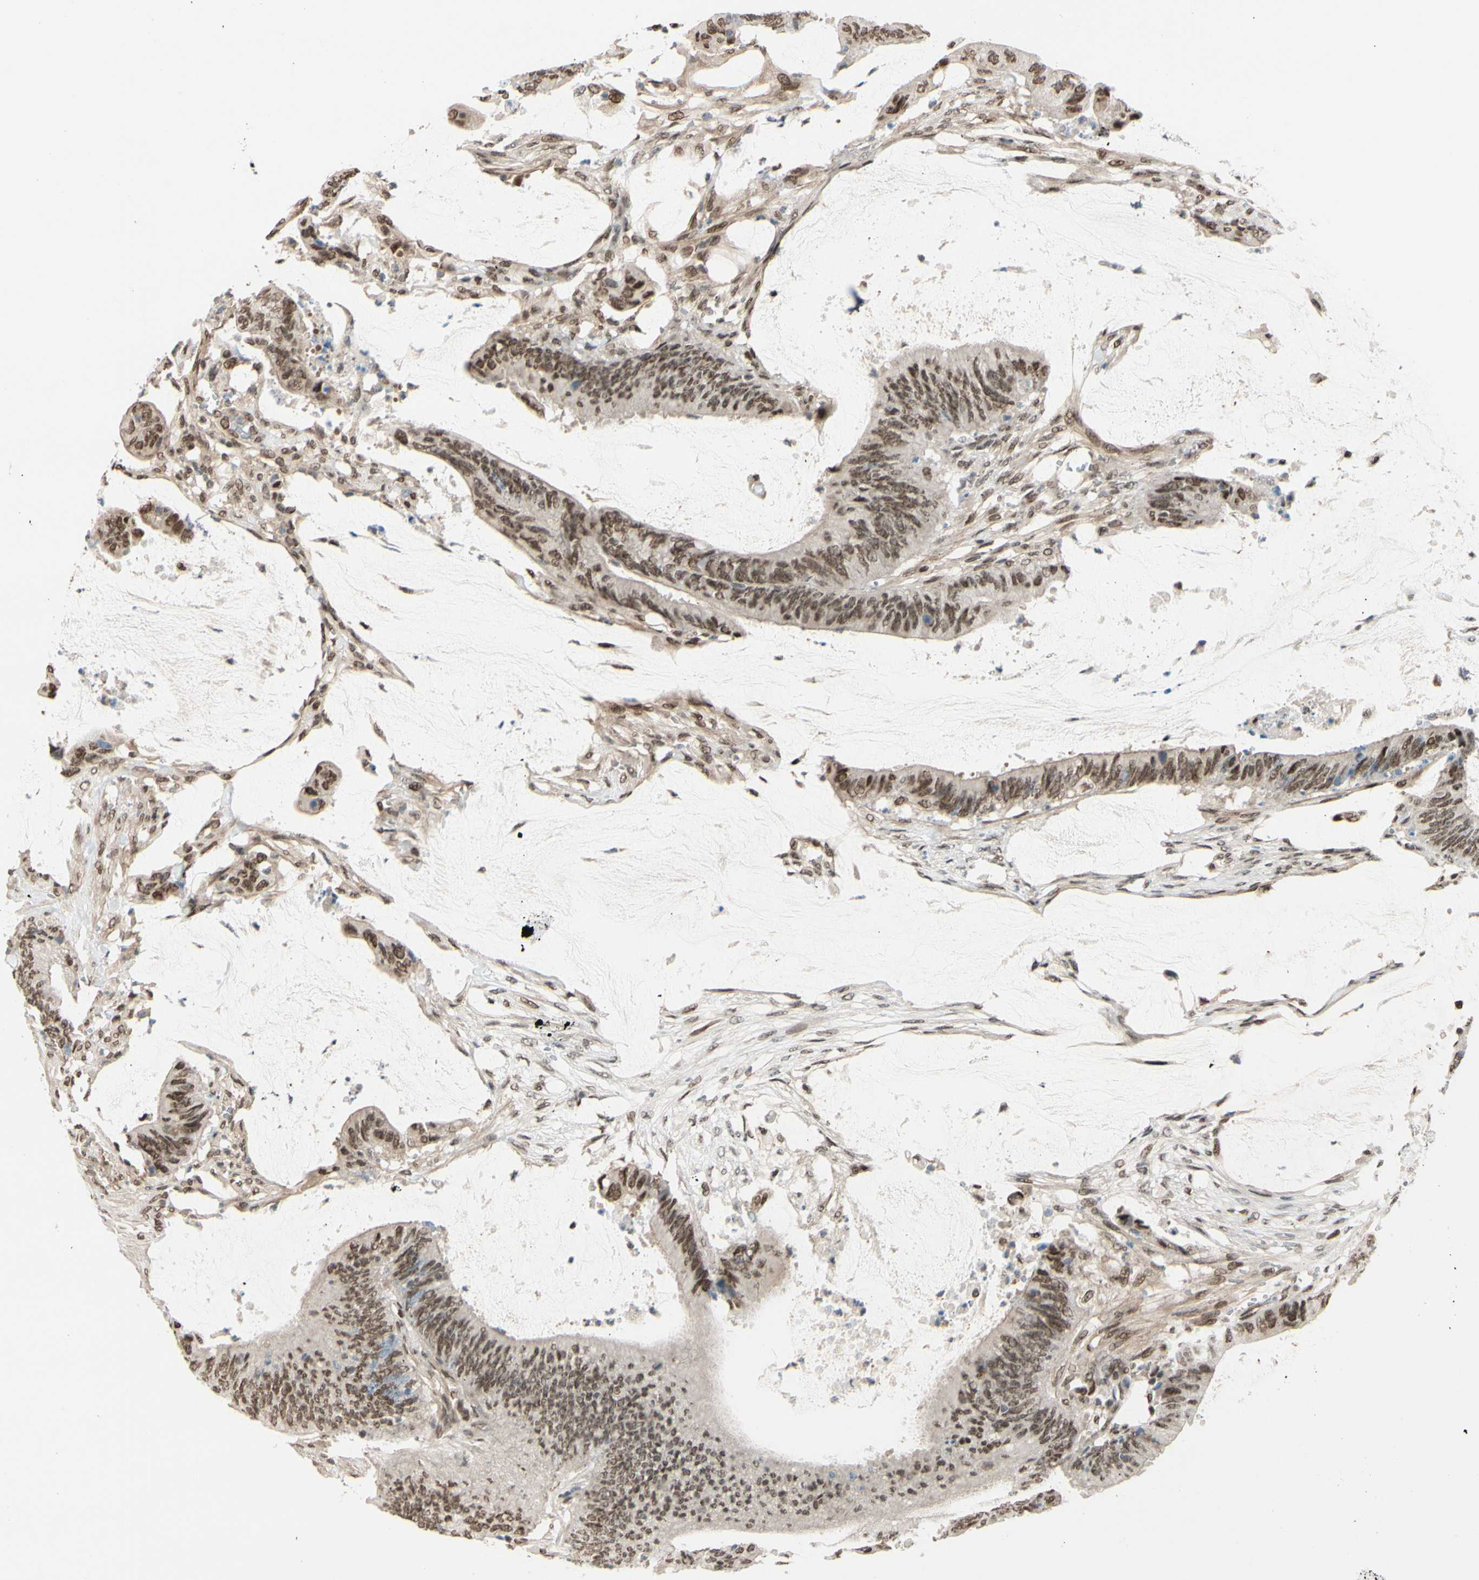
{"staining": {"intensity": "moderate", "quantity": ">75%", "location": "nuclear"}, "tissue": "colorectal cancer", "cell_type": "Tumor cells", "image_type": "cancer", "snomed": [{"axis": "morphology", "description": "Adenocarcinoma, NOS"}, {"axis": "topography", "description": "Rectum"}], "caption": "Brown immunohistochemical staining in human colorectal cancer shows moderate nuclear positivity in approximately >75% of tumor cells. The staining was performed using DAB (3,3'-diaminobenzidine), with brown indicating positive protein expression. Nuclei are stained blue with hematoxylin.", "gene": "SUFU", "patient": {"sex": "female", "age": 66}}